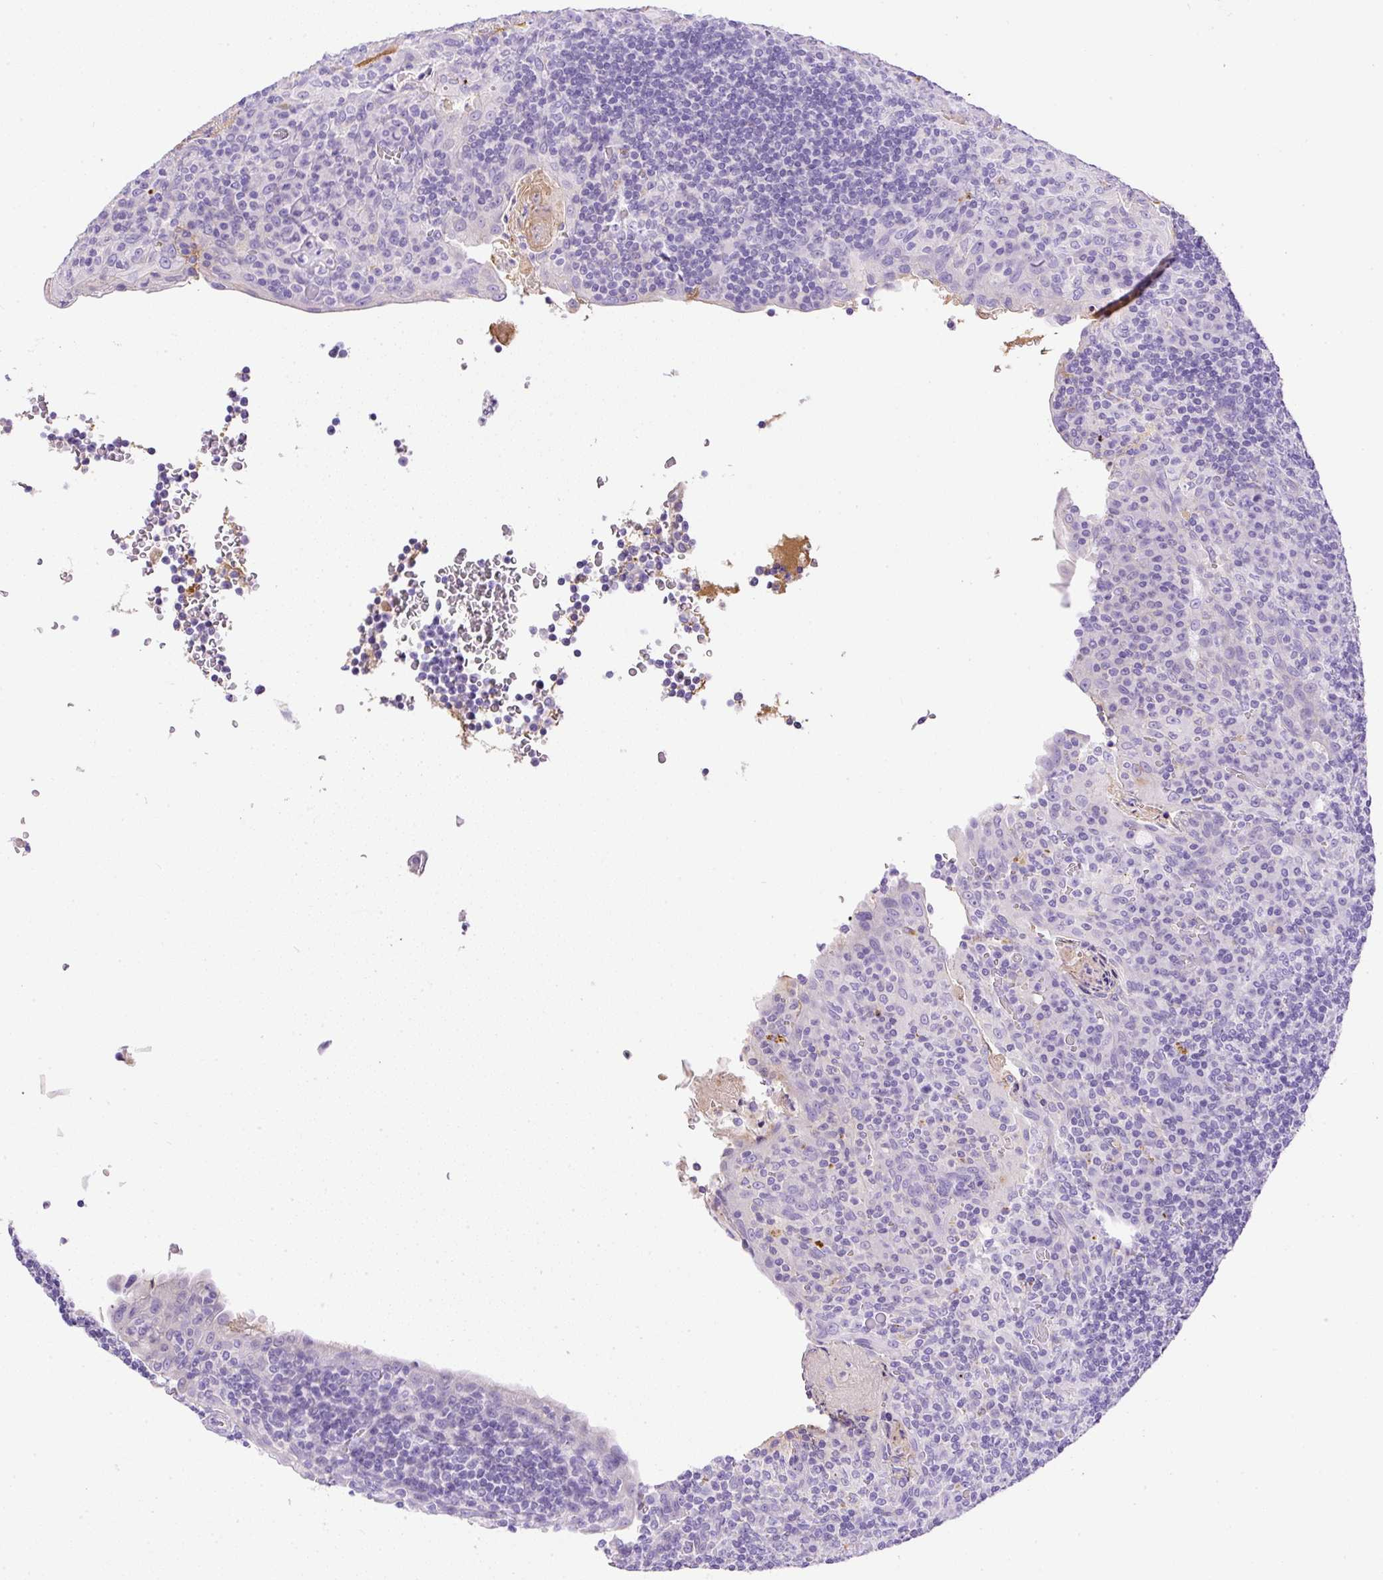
{"staining": {"intensity": "negative", "quantity": "none", "location": "none"}, "tissue": "tonsil", "cell_type": "Germinal center cells", "image_type": "normal", "snomed": [{"axis": "morphology", "description": "Normal tissue, NOS"}, {"axis": "topography", "description": "Tonsil"}], "caption": "The IHC image has no significant expression in germinal center cells of tonsil. (IHC, brightfield microscopy, high magnification).", "gene": "APCS", "patient": {"sex": "male", "age": 17}}